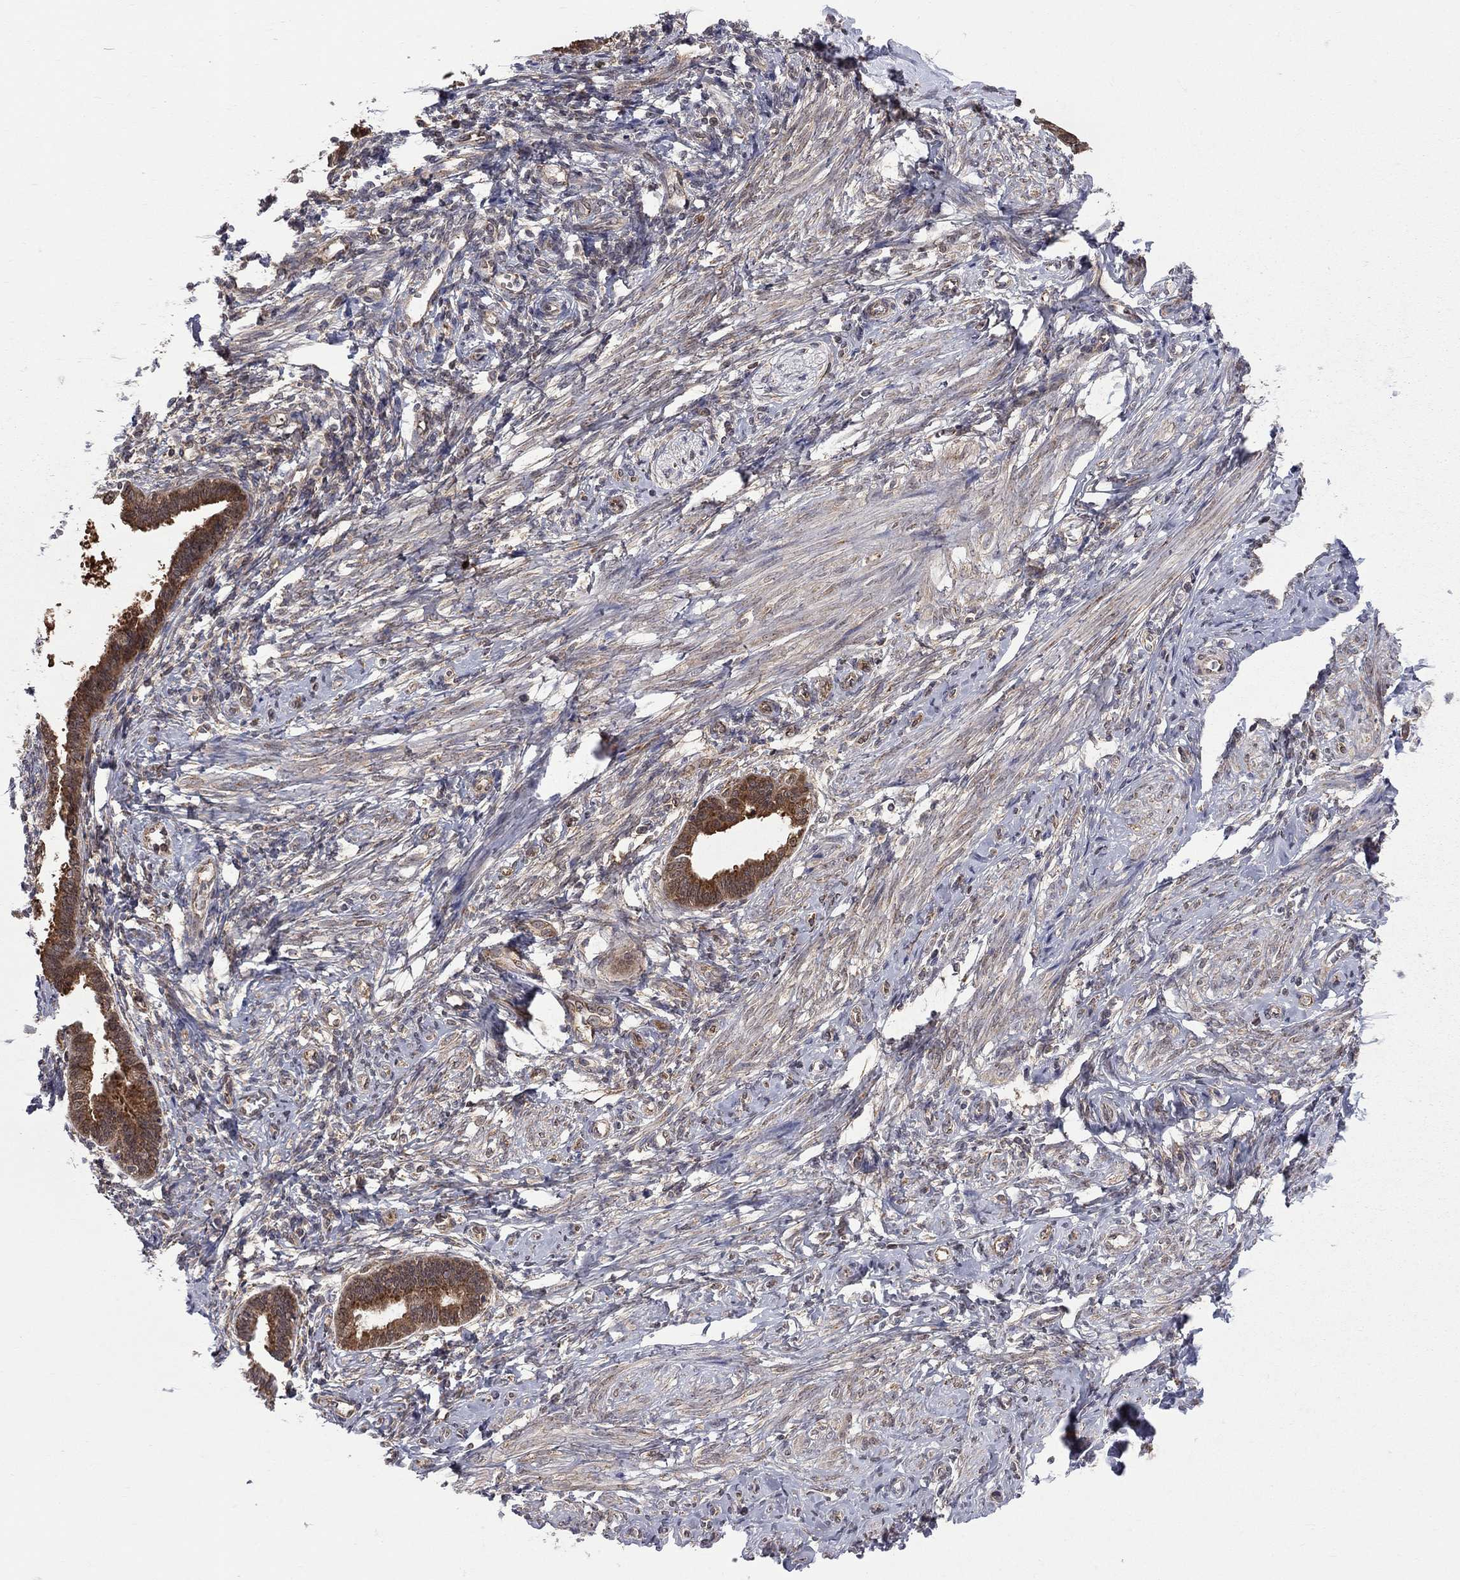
{"staining": {"intensity": "weak", "quantity": "<25%", "location": "cytoplasmic/membranous"}, "tissue": "endometrium", "cell_type": "Cells in endometrial stroma", "image_type": "normal", "snomed": [{"axis": "morphology", "description": "Normal tissue, NOS"}, {"axis": "topography", "description": "Cervix"}, {"axis": "topography", "description": "Endometrium"}], "caption": "DAB immunohistochemical staining of unremarkable human endometrium displays no significant expression in cells in endometrial stroma. (DAB immunohistochemistry (IHC) visualized using brightfield microscopy, high magnification).", "gene": "NAA50", "patient": {"sex": "female", "age": 37}}